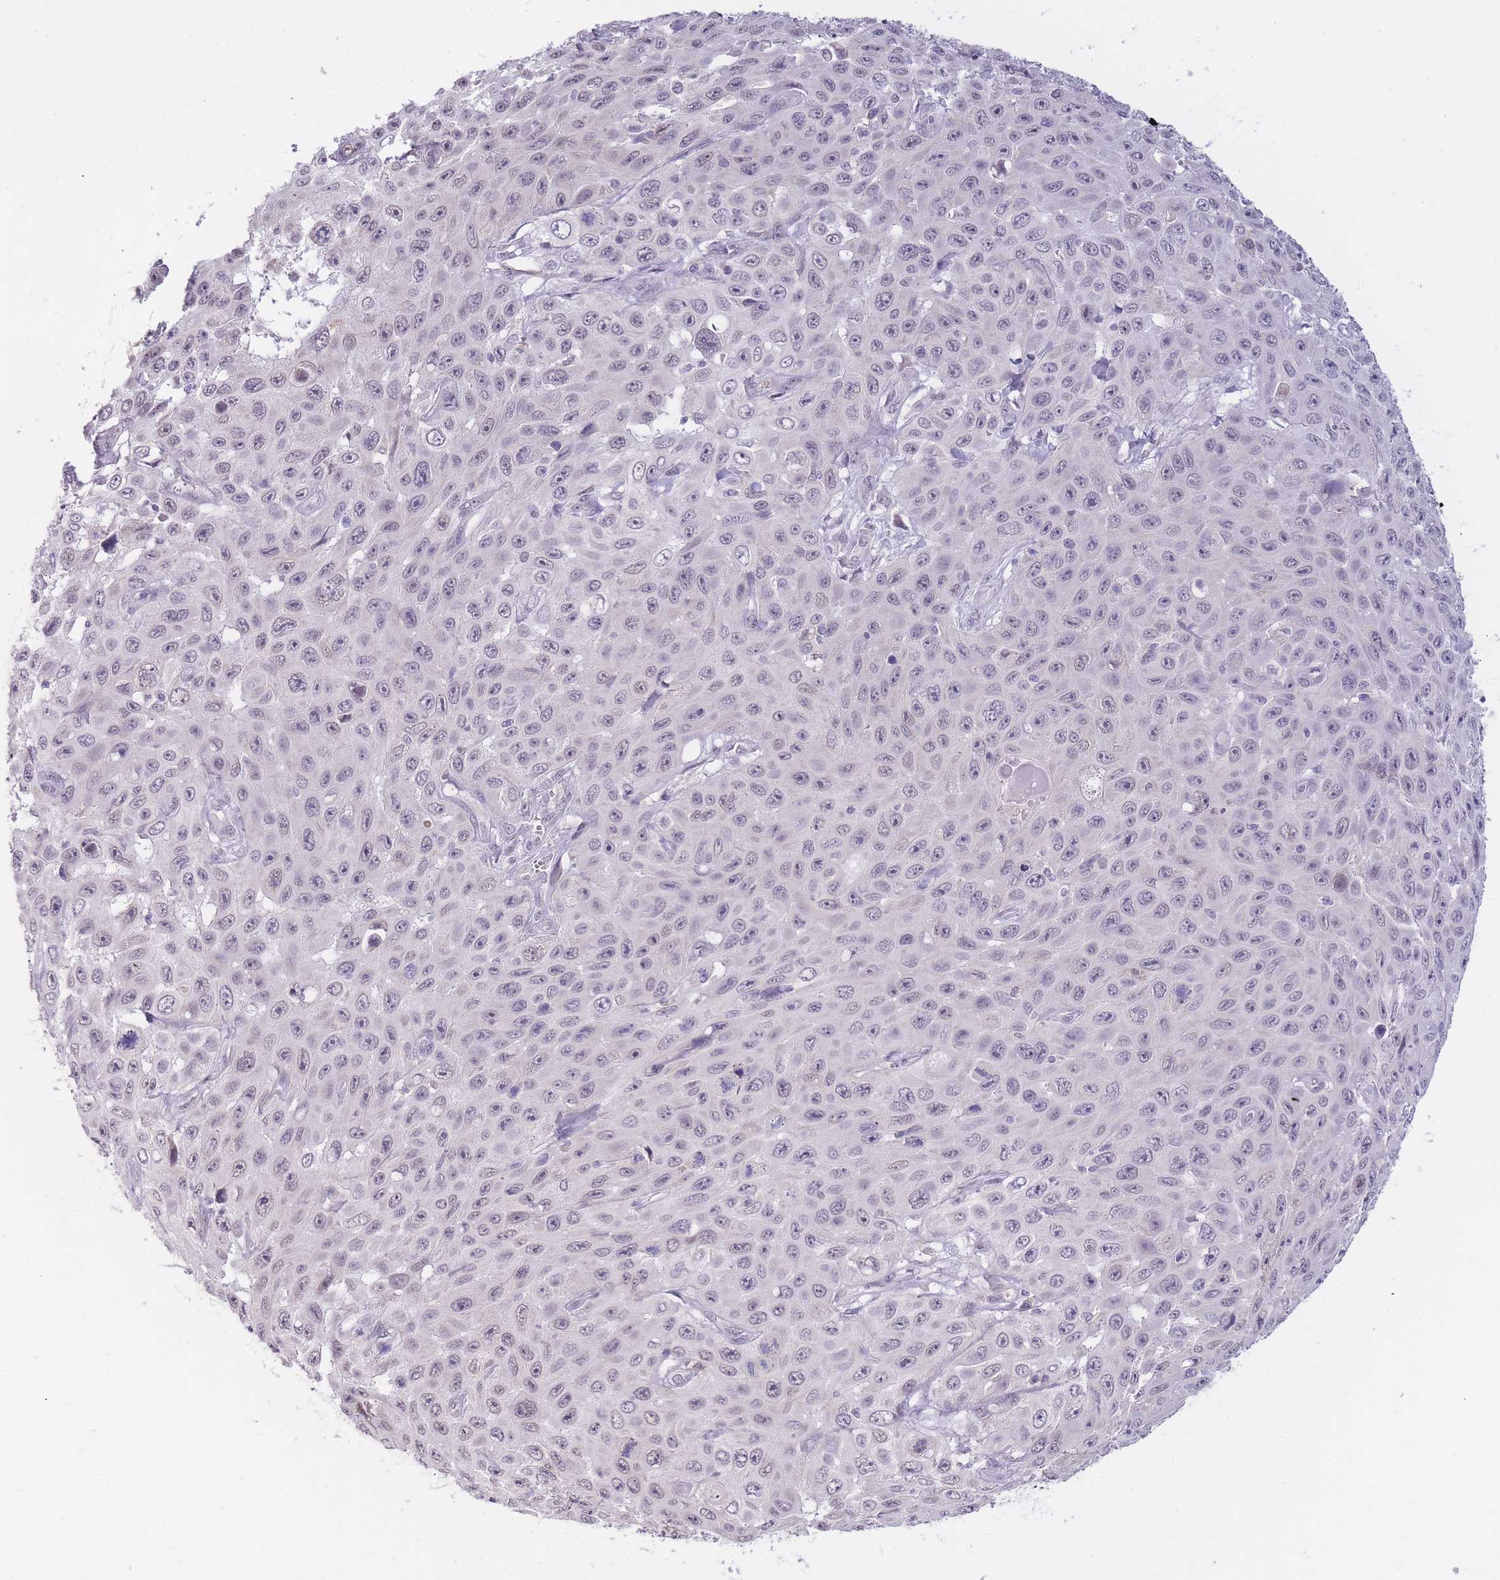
{"staining": {"intensity": "negative", "quantity": "none", "location": "none"}, "tissue": "skin cancer", "cell_type": "Tumor cells", "image_type": "cancer", "snomed": [{"axis": "morphology", "description": "Squamous cell carcinoma, NOS"}, {"axis": "topography", "description": "Skin"}], "caption": "Human skin cancer stained for a protein using immunohistochemistry (IHC) shows no positivity in tumor cells.", "gene": "GOLGA6L25", "patient": {"sex": "male", "age": 82}}